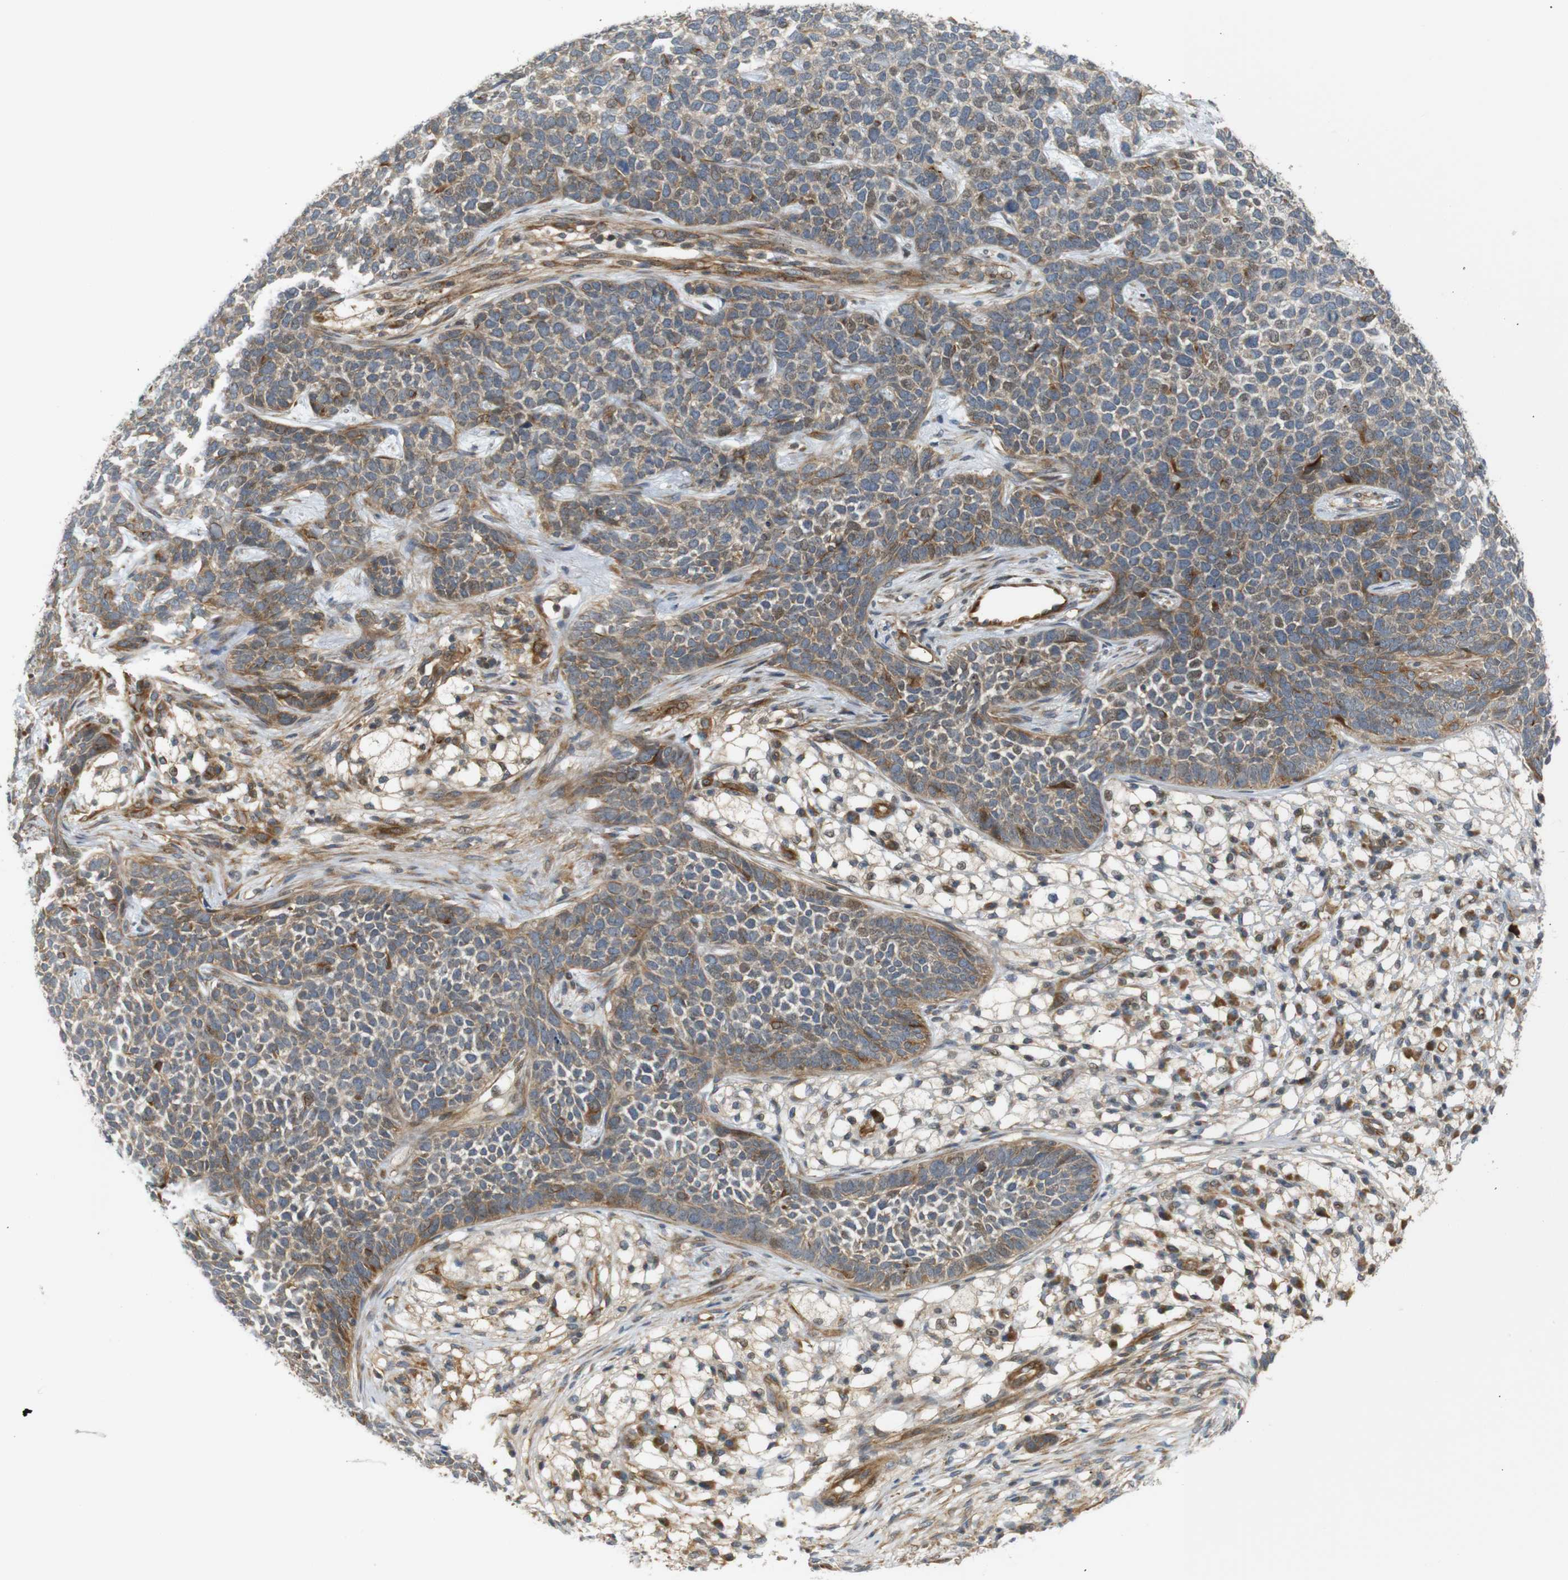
{"staining": {"intensity": "moderate", "quantity": "25%-75%", "location": "cytoplasmic/membranous"}, "tissue": "skin cancer", "cell_type": "Tumor cells", "image_type": "cancer", "snomed": [{"axis": "morphology", "description": "Basal cell carcinoma"}, {"axis": "topography", "description": "Skin"}], "caption": "A medium amount of moderate cytoplasmic/membranous expression is identified in approximately 25%-75% of tumor cells in skin cancer tissue. (DAB (3,3'-diaminobenzidine) = brown stain, brightfield microscopy at high magnification).", "gene": "RPTOR", "patient": {"sex": "female", "age": 84}}